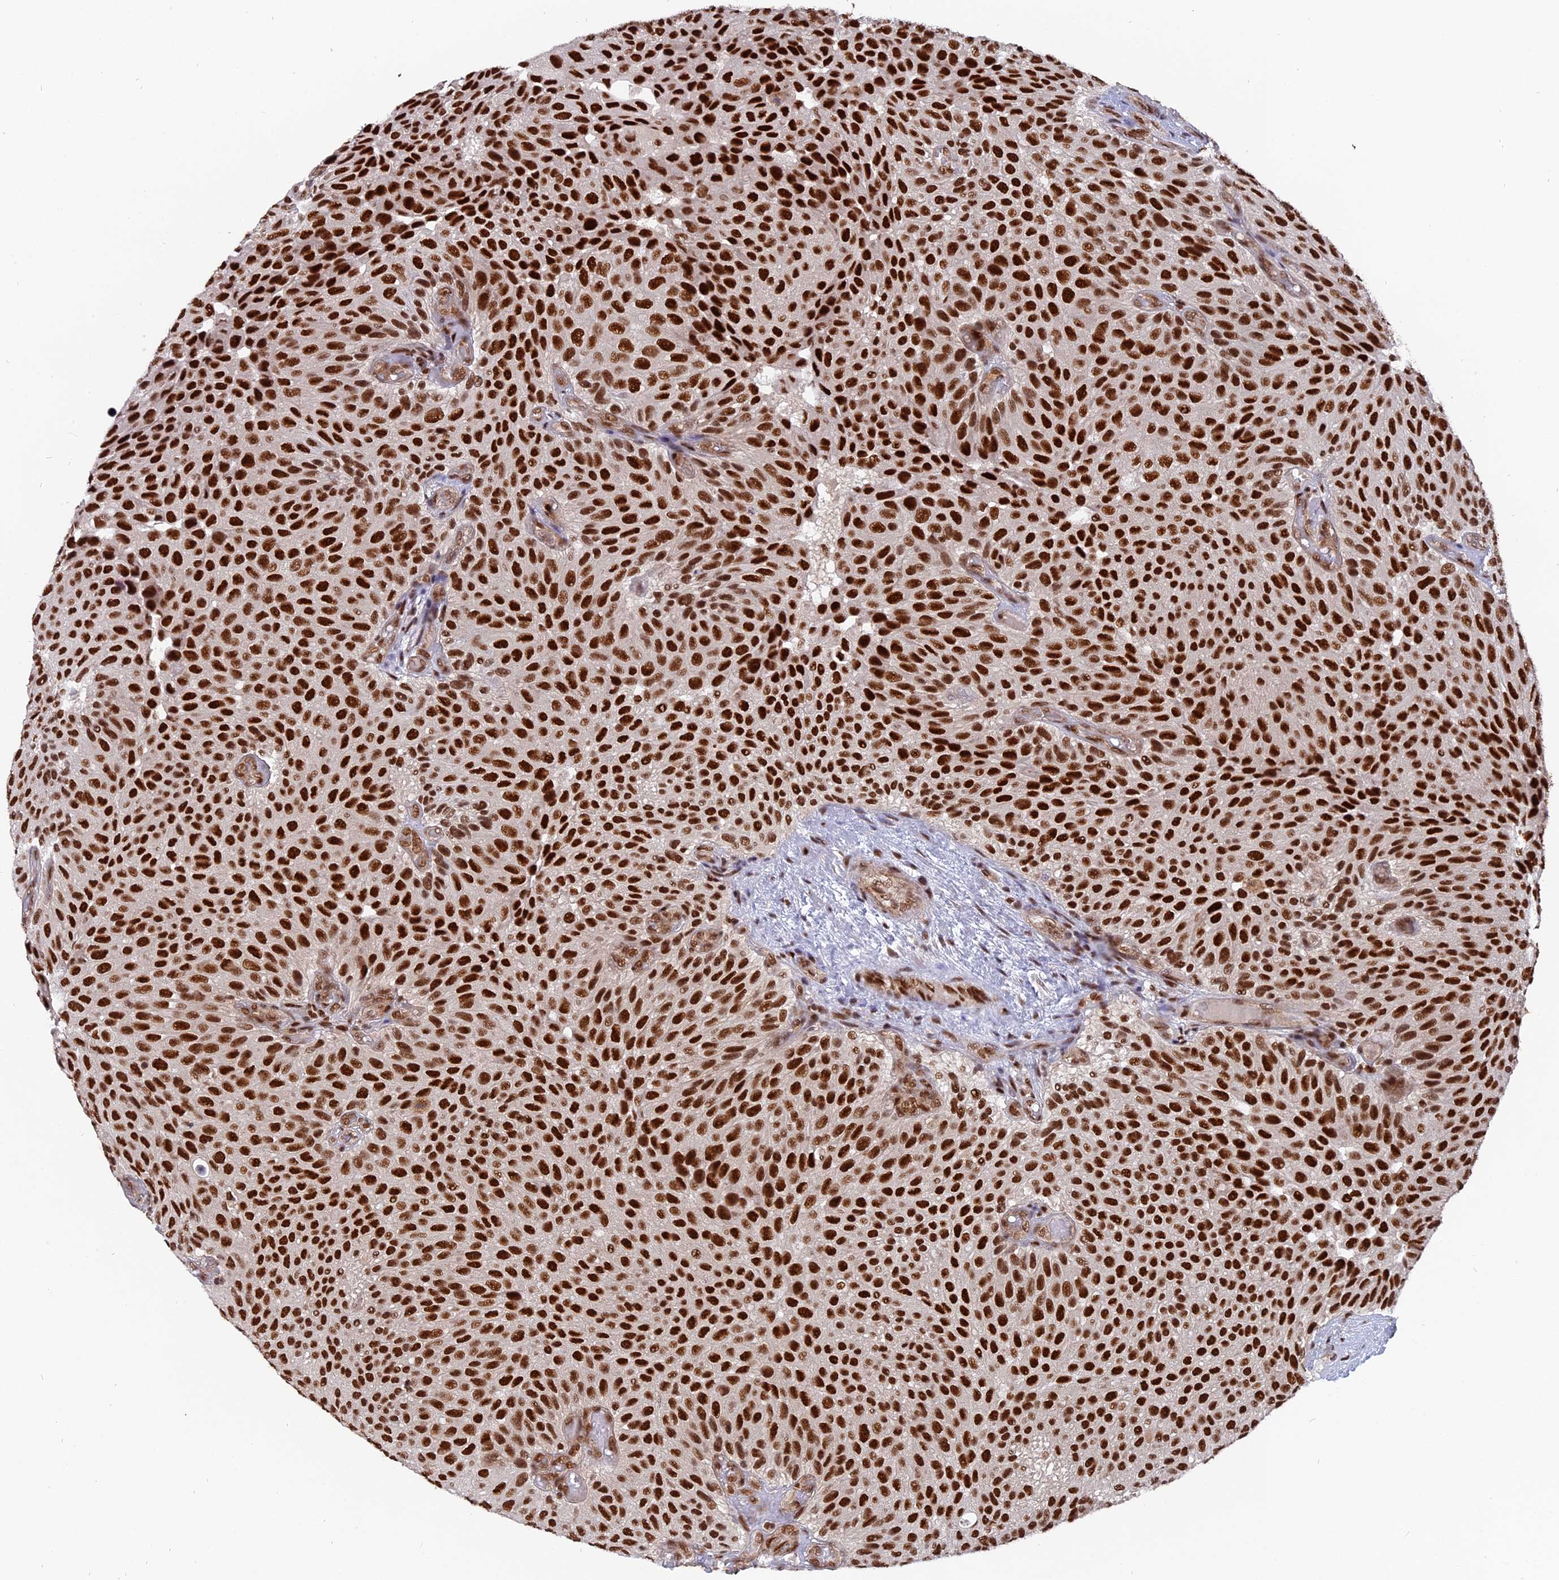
{"staining": {"intensity": "strong", "quantity": ">75%", "location": "nuclear"}, "tissue": "urothelial cancer", "cell_type": "Tumor cells", "image_type": "cancer", "snomed": [{"axis": "morphology", "description": "Urothelial carcinoma, Low grade"}, {"axis": "topography", "description": "Urinary bladder"}], "caption": "Urothelial carcinoma (low-grade) stained with a brown dye shows strong nuclear positive staining in about >75% of tumor cells.", "gene": "RAMAC", "patient": {"sex": "male", "age": 89}}